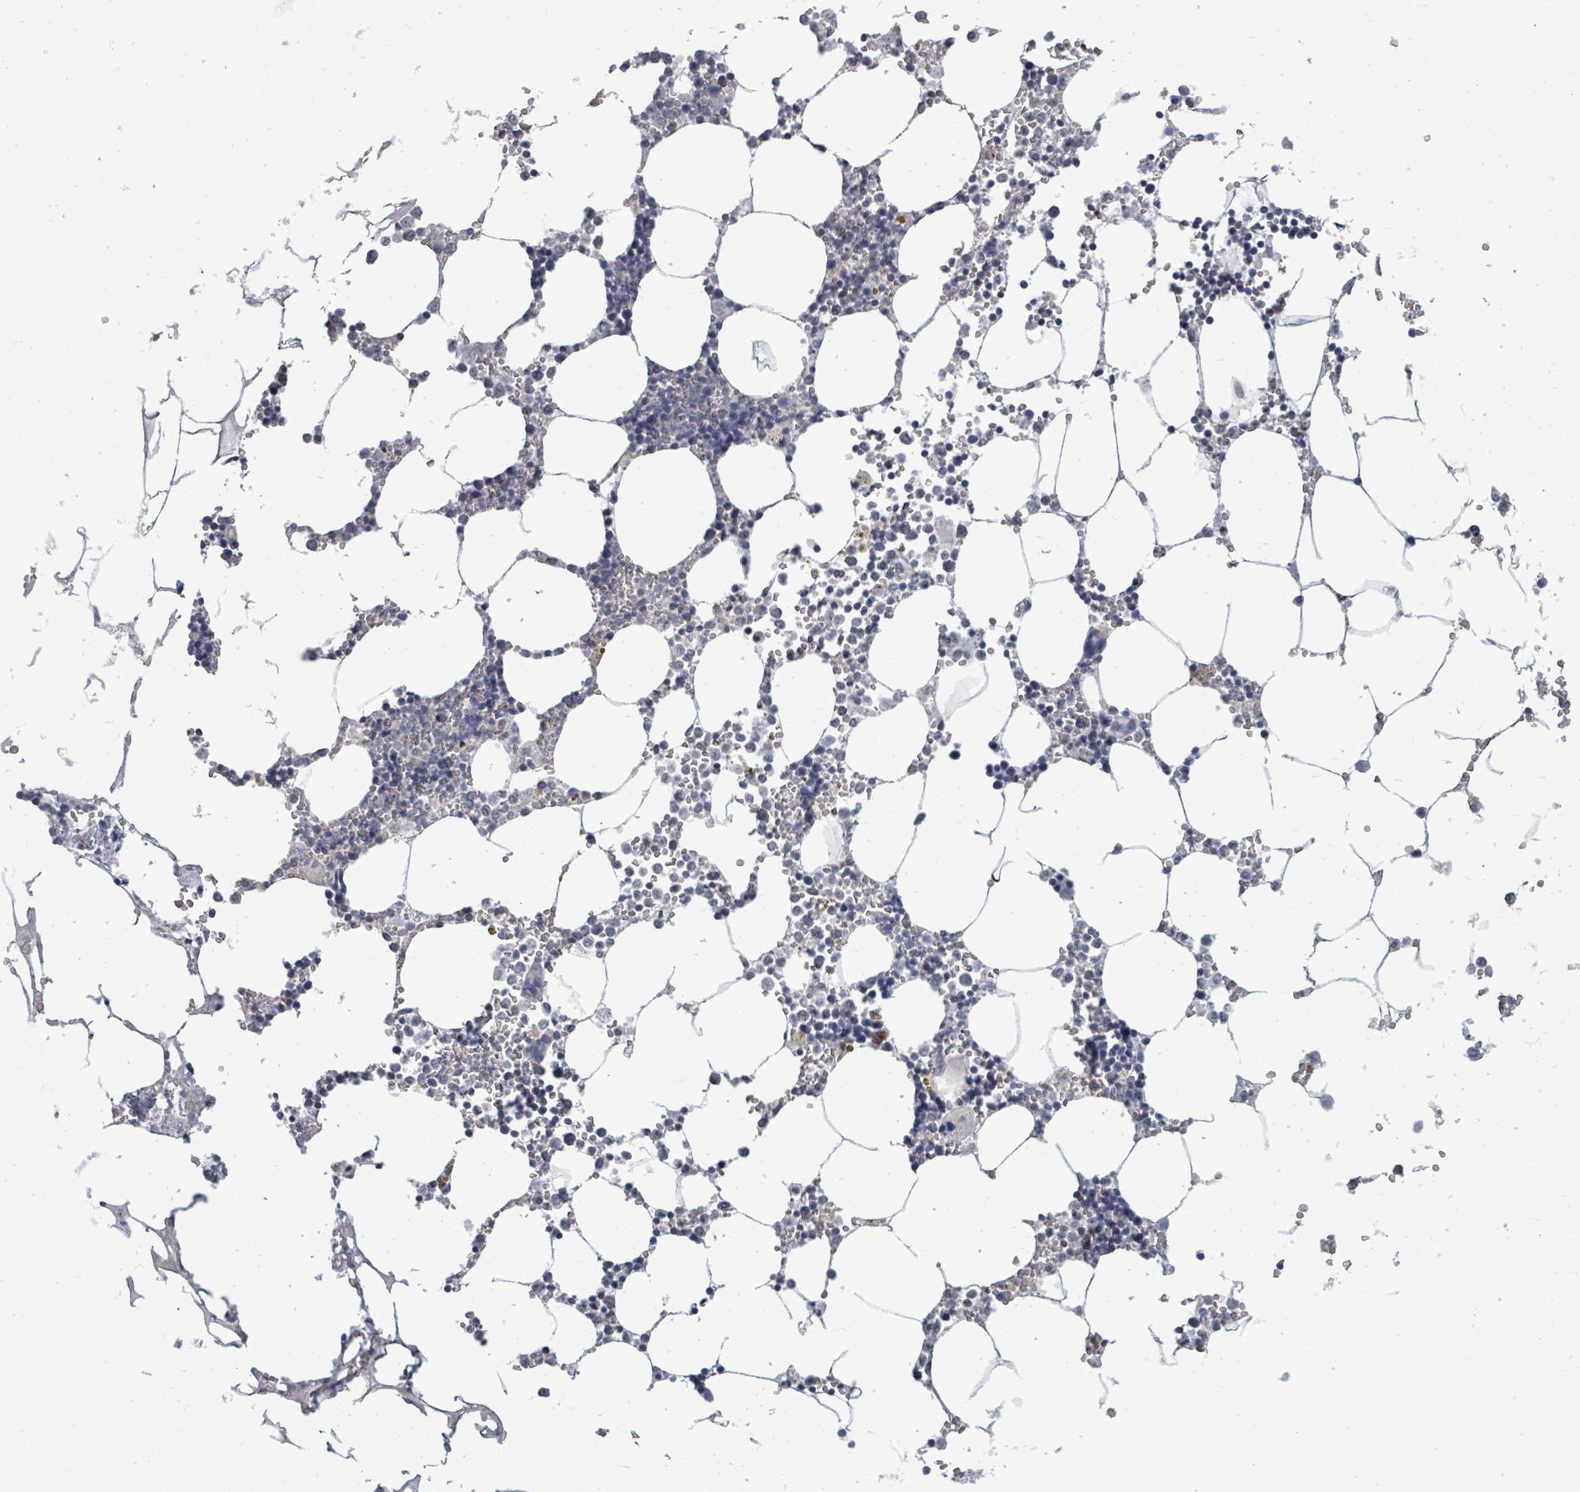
{"staining": {"intensity": "negative", "quantity": "none", "location": "none"}, "tissue": "bone marrow", "cell_type": "Hematopoietic cells", "image_type": "normal", "snomed": [{"axis": "morphology", "description": "Normal tissue, NOS"}, {"axis": "topography", "description": "Bone marrow"}], "caption": "High magnification brightfield microscopy of unremarkable bone marrow stained with DAB (brown) and counterstained with hematoxylin (blue): hematopoietic cells show no significant expression. Brightfield microscopy of immunohistochemistry (IHC) stained with DAB (brown) and hematoxylin (blue), captured at high magnification.", "gene": "PTPN20", "patient": {"sex": "male", "age": 54}}